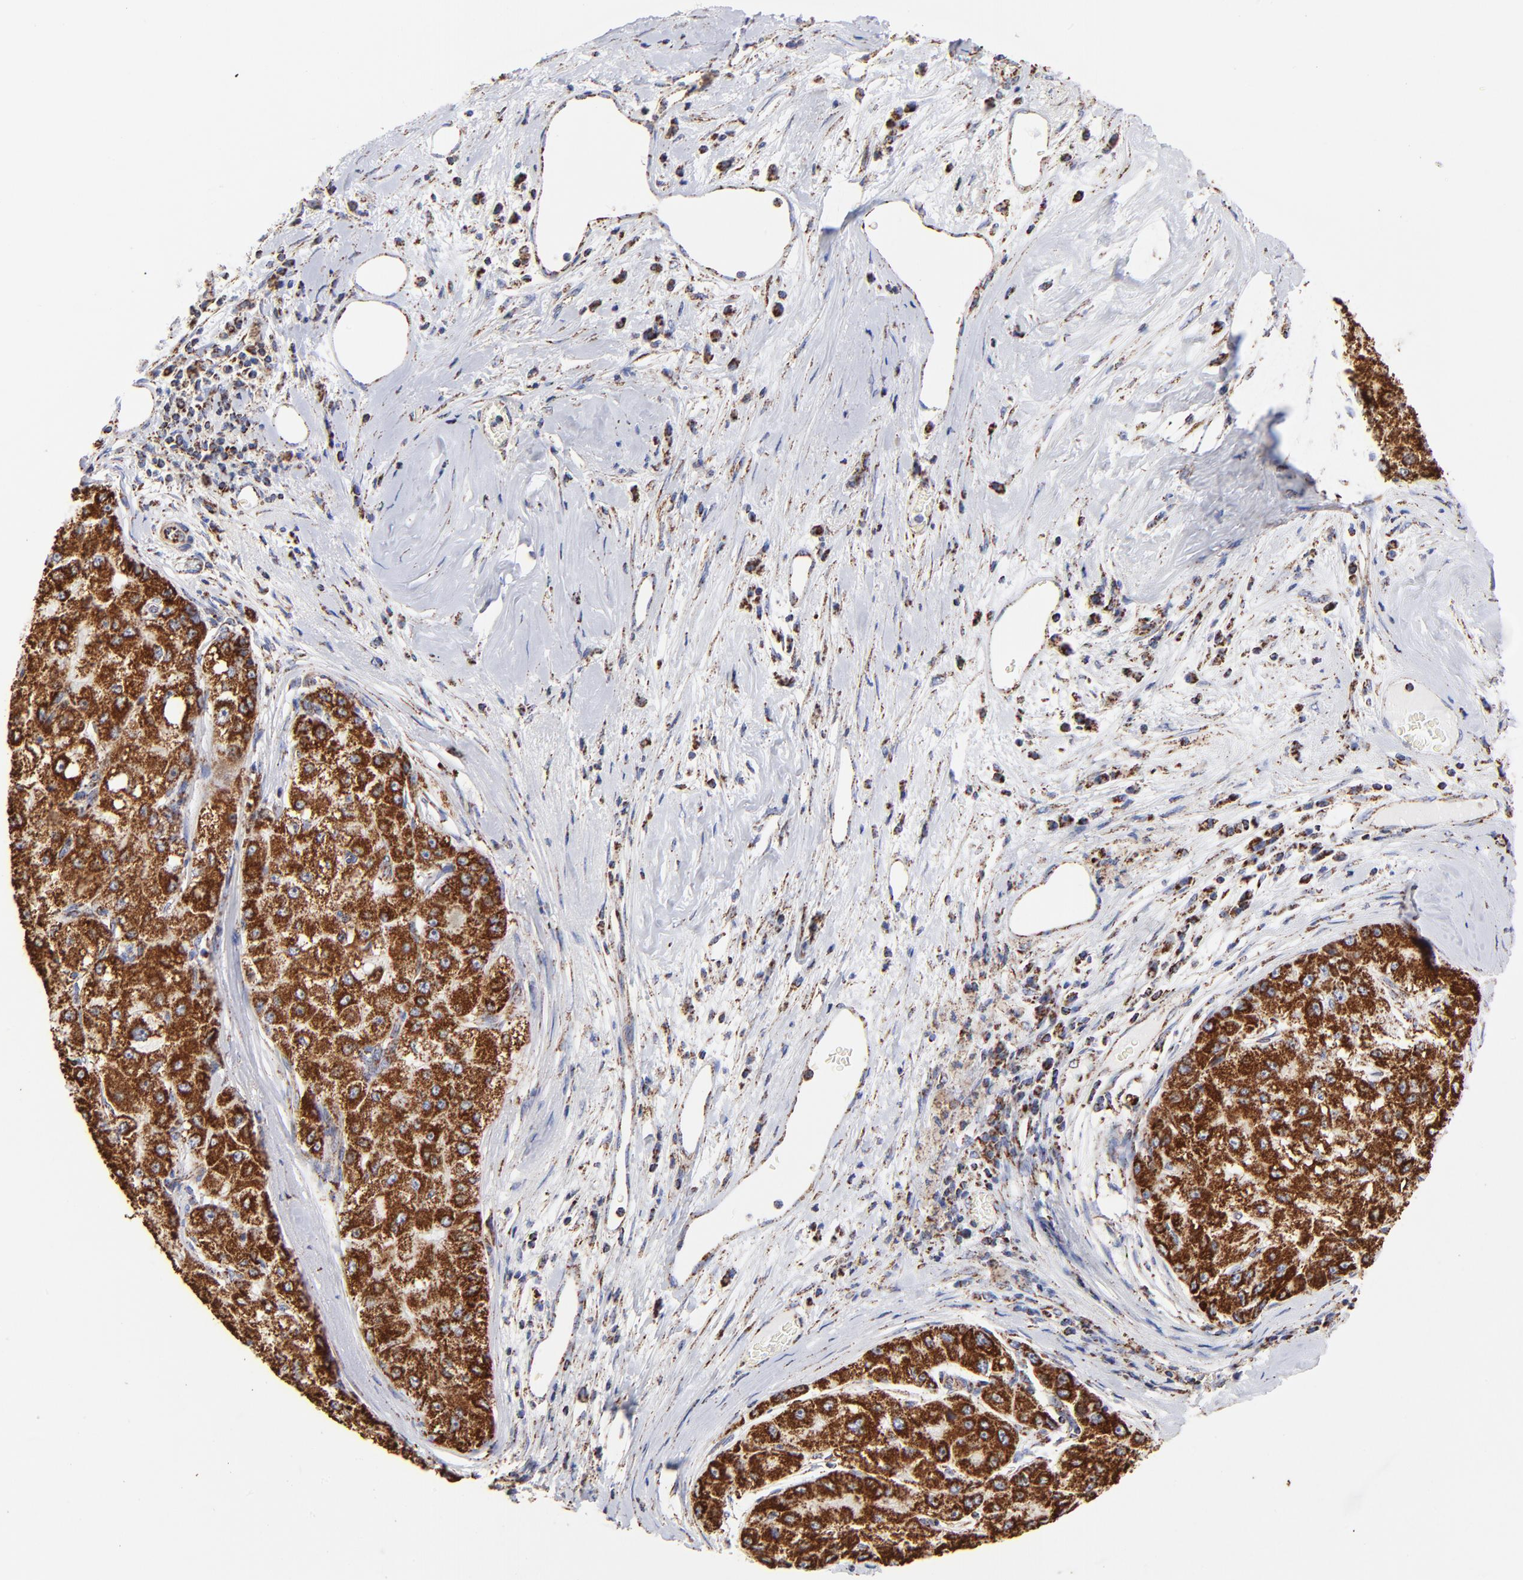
{"staining": {"intensity": "strong", "quantity": ">75%", "location": "cytoplasmic/membranous"}, "tissue": "liver cancer", "cell_type": "Tumor cells", "image_type": "cancer", "snomed": [{"axis": "morphology", "description": "Carcinoma, Hepatocellular, NOS"}, {"axis": "topography", "description": "Liver"}], "caption": "A brown stain labels strong cytoplasmic/membranous expression of a protein in human liver cancer (hepatocellular carcinoma) tumor cells.", "gene": "PHB1", "patient": {"sex": "male", "age": 80}}